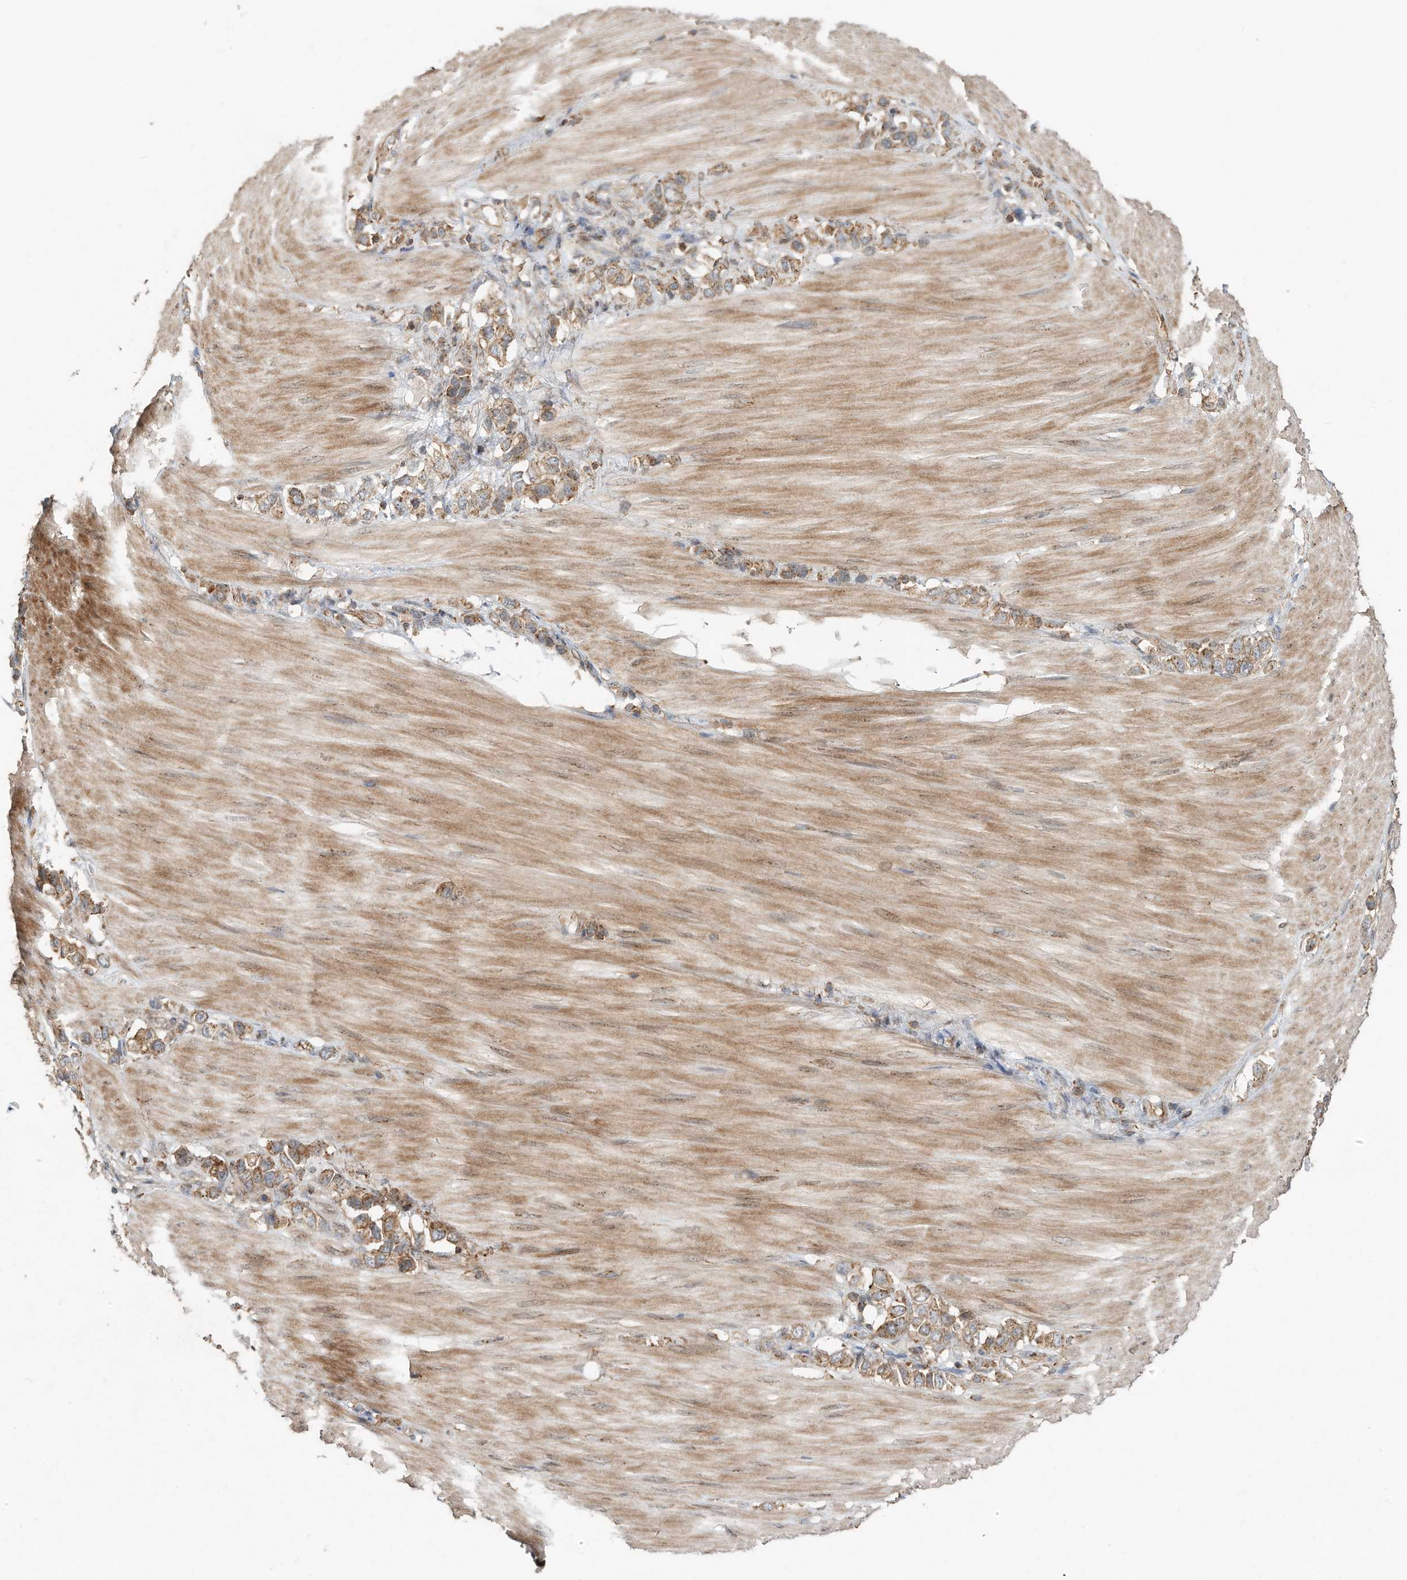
{"staining": {"intensity": "moderate", "quantity": ">75%", "location": "cytoplasmic/membranous"}, "tissue": "stomach cancer", "cell_type": "Tumor cells", "image_type": "cancer", "snomed": [{"axis": "morphology", "description": "Adenocarcinoma, NOS"}, {"axis": "topography", "description": "Stomach"}], "caption": "This micrograph demonstrates stomach adenocarcinoma stained with immunohistochemistry (IHC) to label a protein in brown. The cytoplasmic/membranous of tumor cells show moderate positivity for the protein. Nuclei are counter-stained blue.", "gene": "CUX1", "patient": {"sex": "female", "age": 65}}